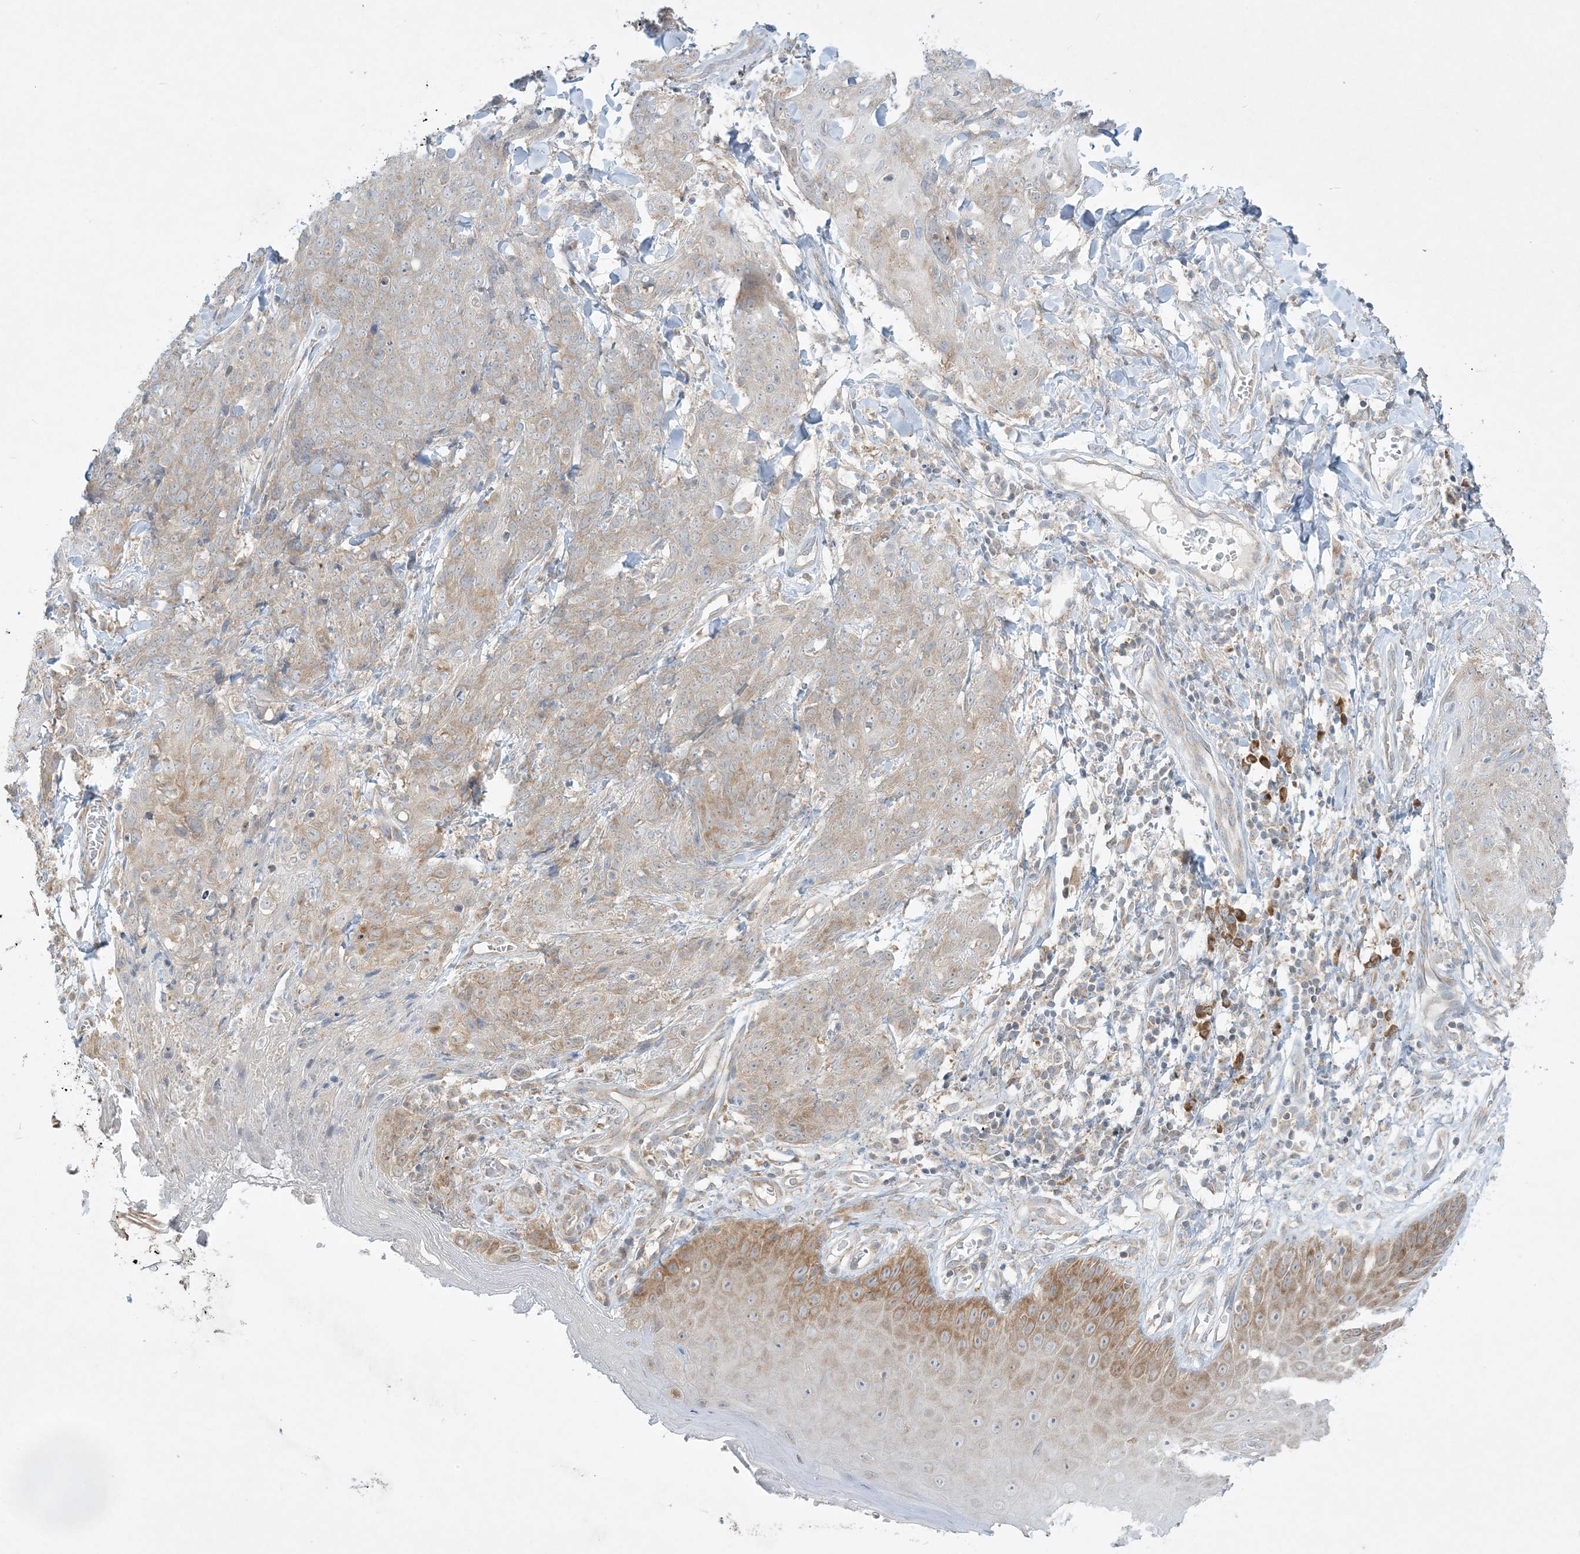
{"staining": {"intensity": "weak", "quantity": ">75%", "location": "cytoplasmic/membranous"}, "tissue": "skin cancer", "cell_type": "Tumor cells", "image_type": "cancer", "snomed": [{"axis": "morphology", "description": "Squamous cell carcinoma, NOS"}, {"axis": "topography", "description": "Skin"}, {"axis": "topography", "description": "Vulva"}], "caption": "Human squamous cell carcinoma (skin) stained with a brown dye displays weak cytoplasmic/membranous positive staining in about >75% of tumor cells.", "gene": "RPP40", "patient": {"sex": "female", "age": 85}}